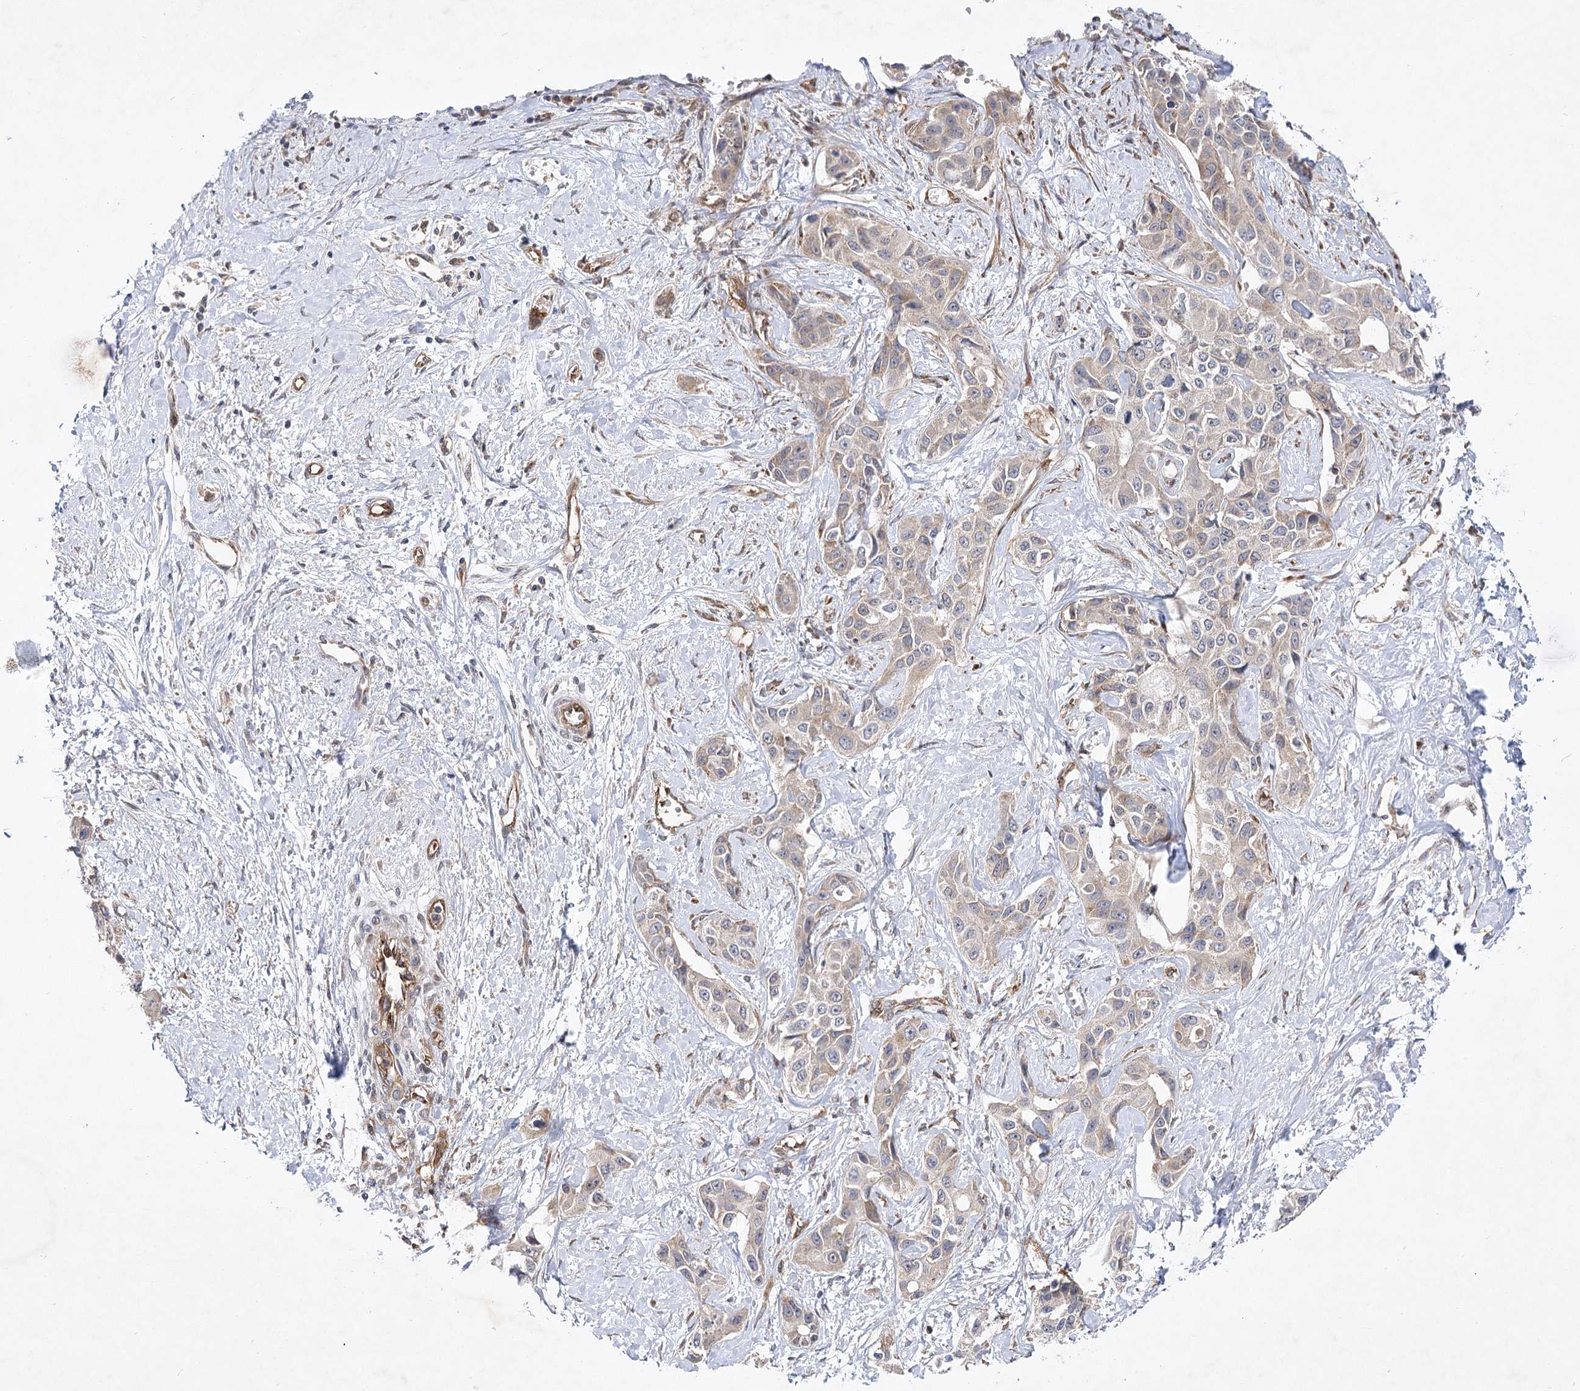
{"staining": {"intensity": "weak", "quantity": "<25%", "location": "cytoplasmic/membranous"}, "tissue": "liver cancer", "cell_type": "Tumor cells", "image_type": "cancer", "snomed": [{"axis": "morphology", "description": "Cholangiocarcinoma"}, {"axis": "topography", "description": "Liver"}], "caption": "Immunohistochemistry (IHC) of human liver cancer (cholangiocarcinoma) shows no positivity in tumor cells. Nuclei are stained in blue.", "gene": "ARHGAP31", "patient": {"sex": "male", "age": 59}}